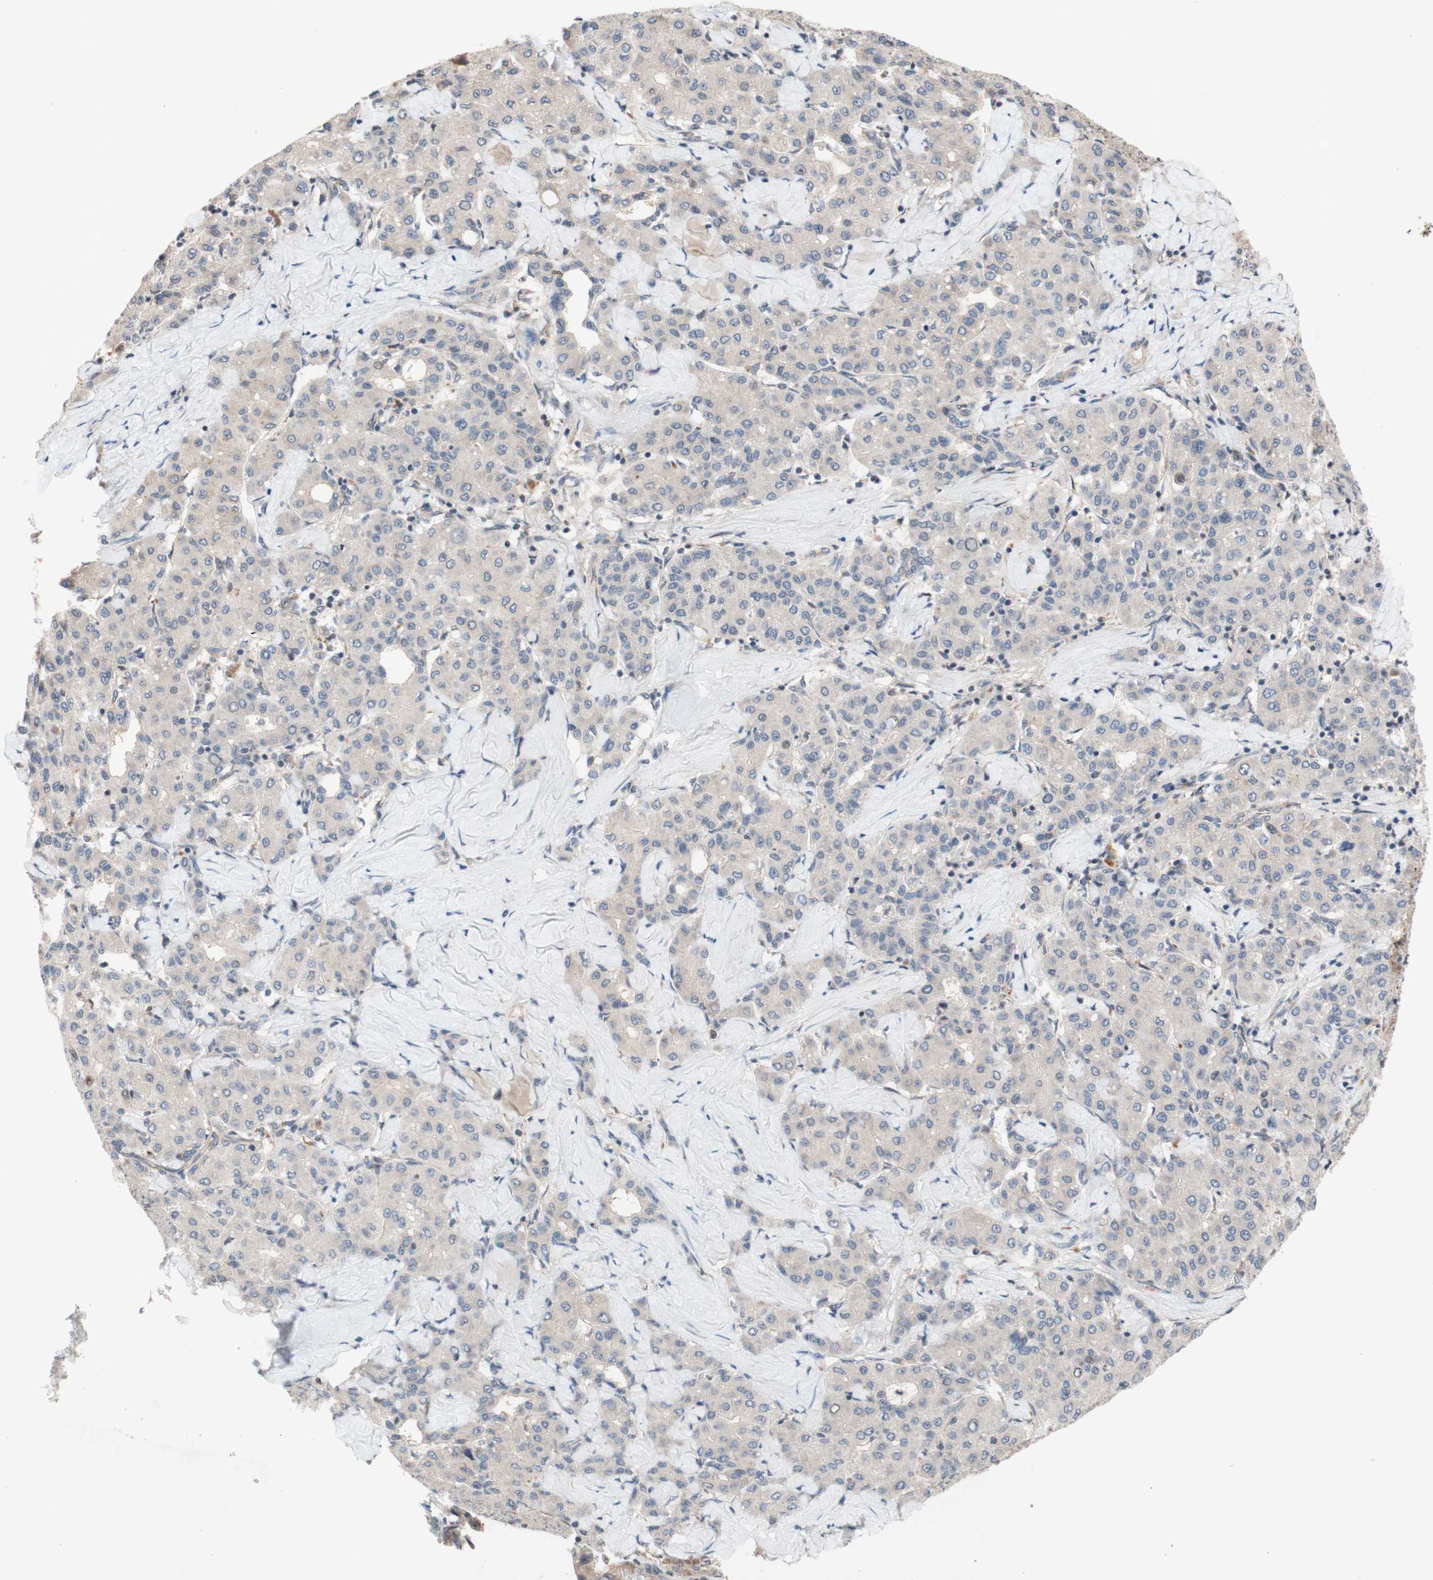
{"staining": {"intensity": "negative", "quantity": "none", "location": "none"}, "tissue": "liver cancer", "cell_type": "Tumor cells", "image_type": "cancer", "snomed": [{"axis": "morphology", "description": "Carcinoma, Hepatocellular, NOS"}, {"axis": "topography", "description": "Liver"}], "caption": "The micrograph shows no staining of tumor cells in hepatocellular carcinoma (liver).", "gene": "CD55", "patient": {"sex": "male", "age": 65}}